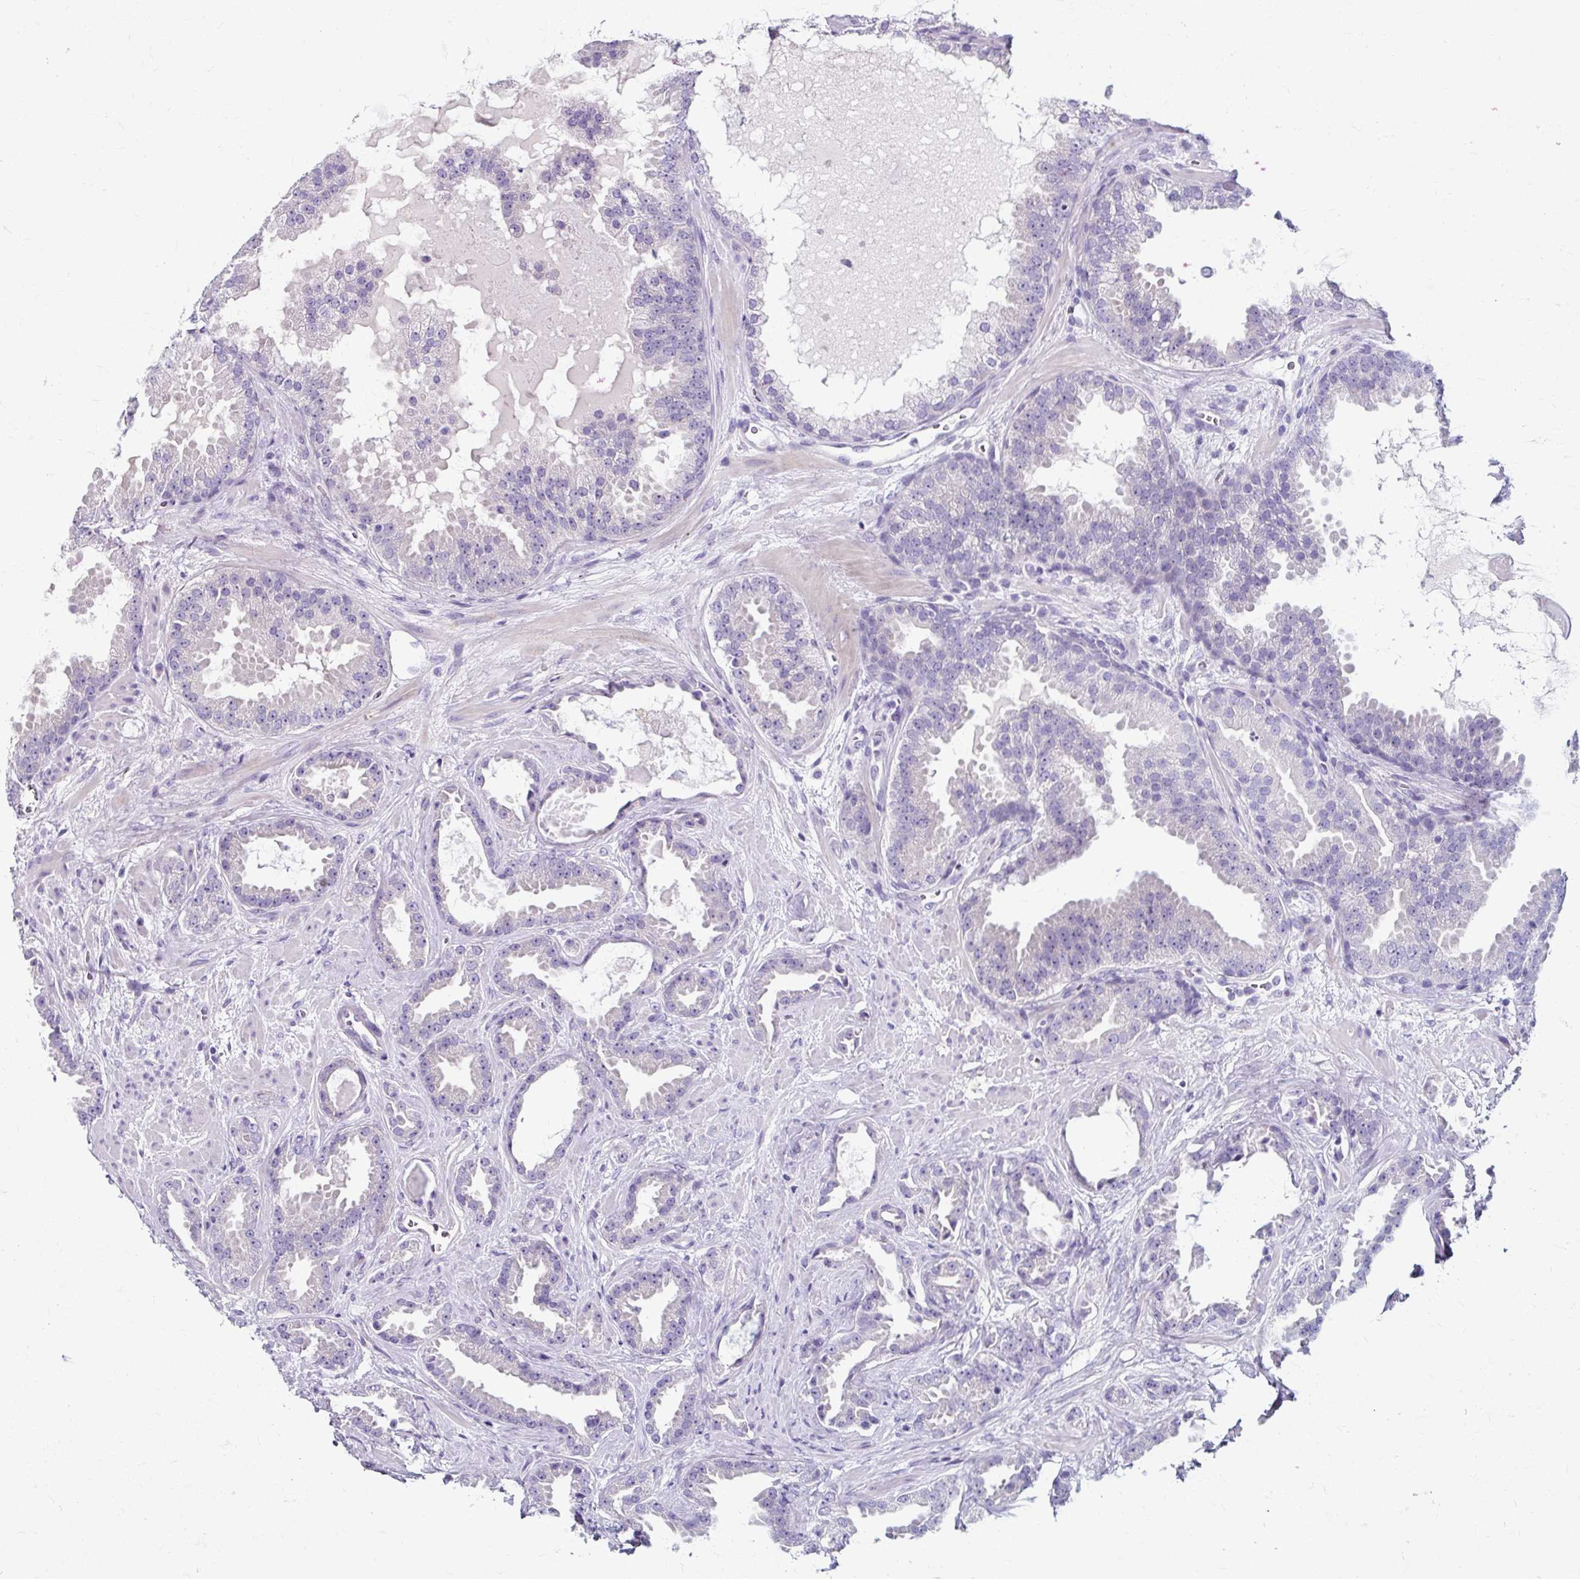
{"staining": {"intensity": "negative", "quantity": "none", "location": "none"}, "tissue": "prostate cancer", "cell_type": "Tumor cells", "image_type": "cancer", "snomed": [{"axis": "morphology", "description": "Adenocarcinoma, Low grade"}, {"axis": "topography", "description": "Prostate"}], "caption": "Immunohistochemistry (IHC) micrograph of human prostate cancer stained for a protein (brown), which reveals no positivity in tumor cells.", "gene": "ZNF555", "patient": {"sex": "male", "age": 62}}